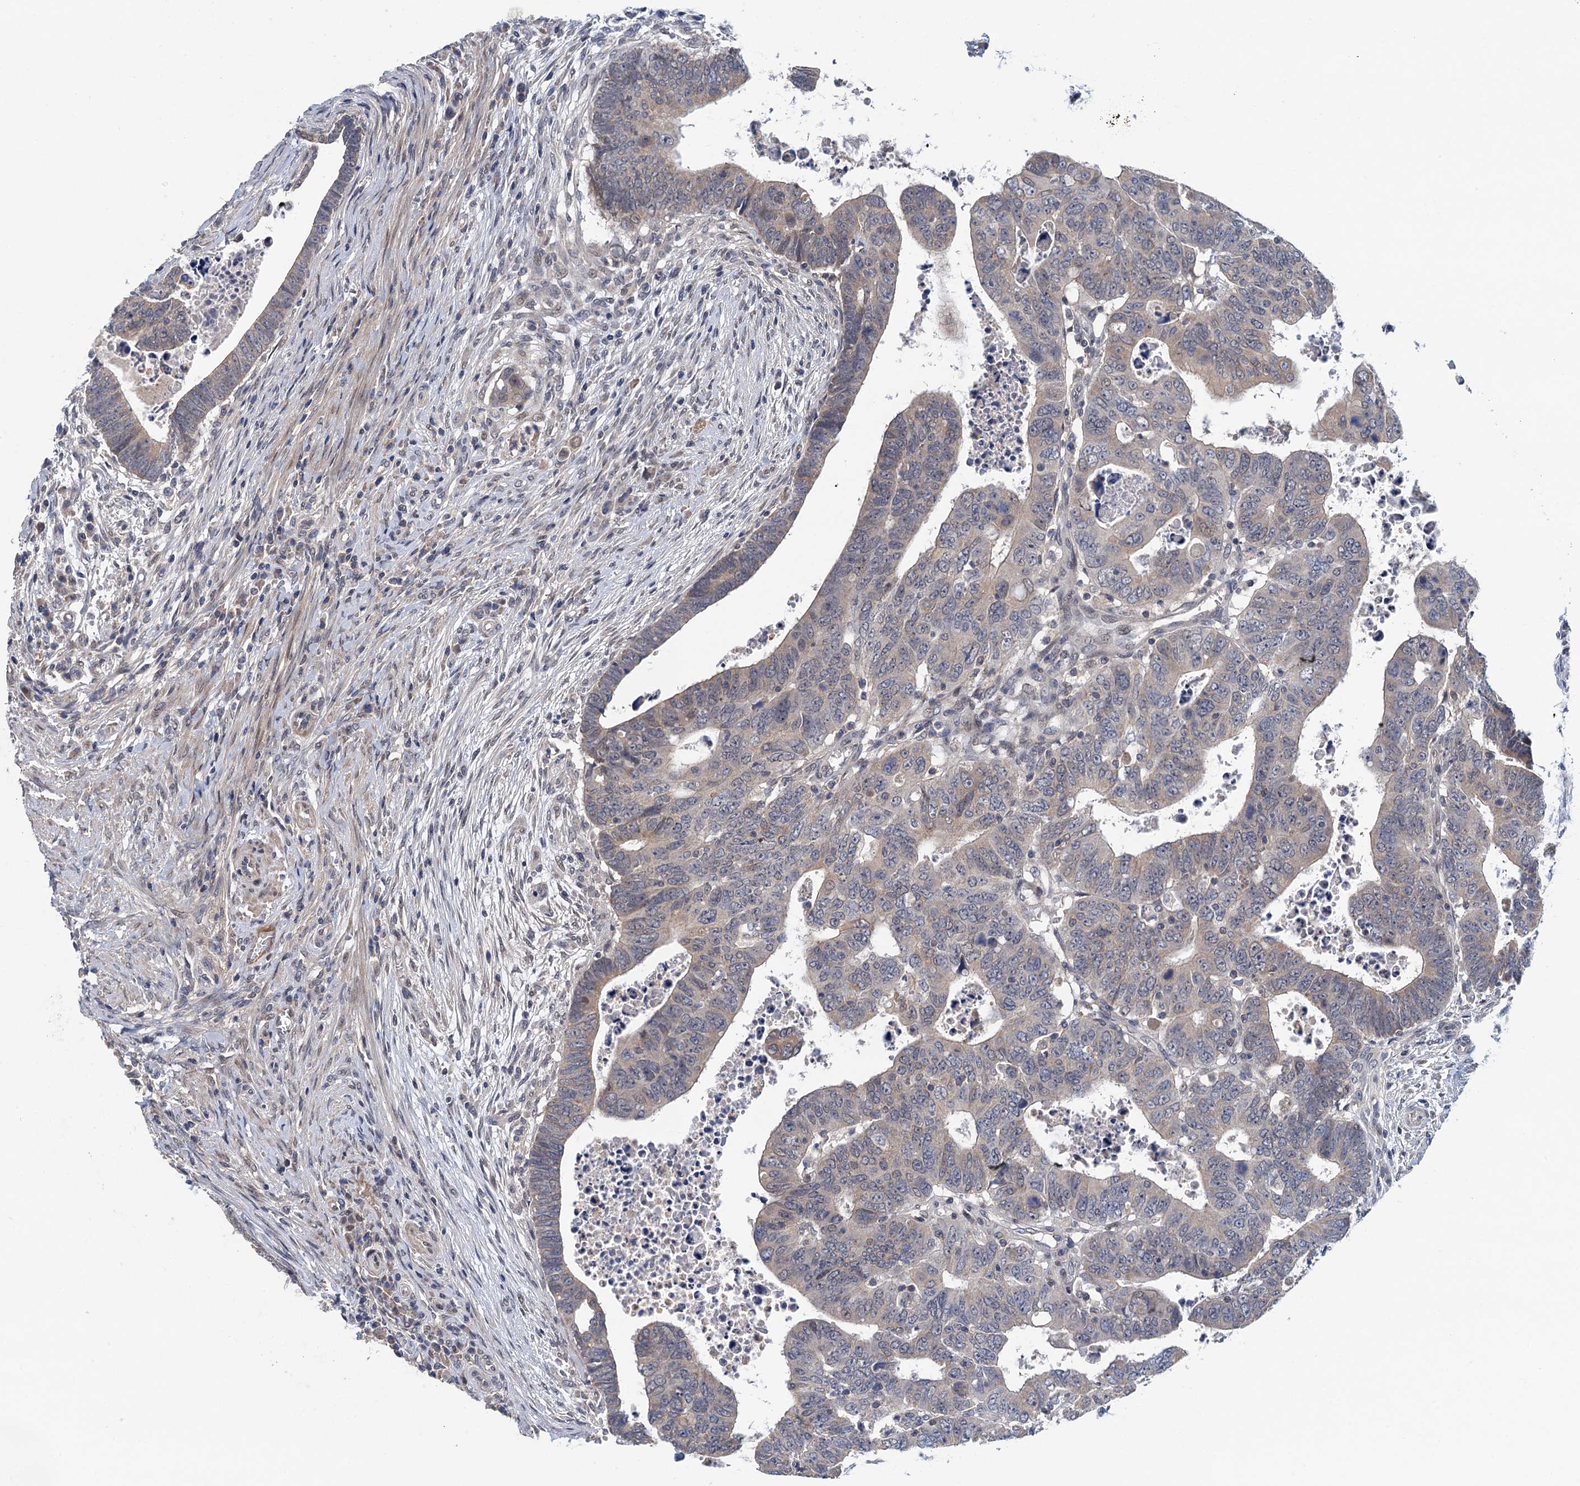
{"staining": {"intensity": "negative", "quantity": "none", "location": "none"}, "tissue": "colorectal cancer", "cell_type": "Tumor cells", "image_type": "cancer", "snomed": [{"axis": "morphology", "description": "Normal tissue, NOS"}, {"axis": "morphology", "description": "Adenocarcinoma, NOS"}, {"axis": "topography", "description": "Rectum"}], "caption": "Tumor cells are negative for brown protein staining in colorectal cancer. (DAB IHC, high magnification).", "gene": "MDM1", "patient": {"sex": "female", "age": 65}}